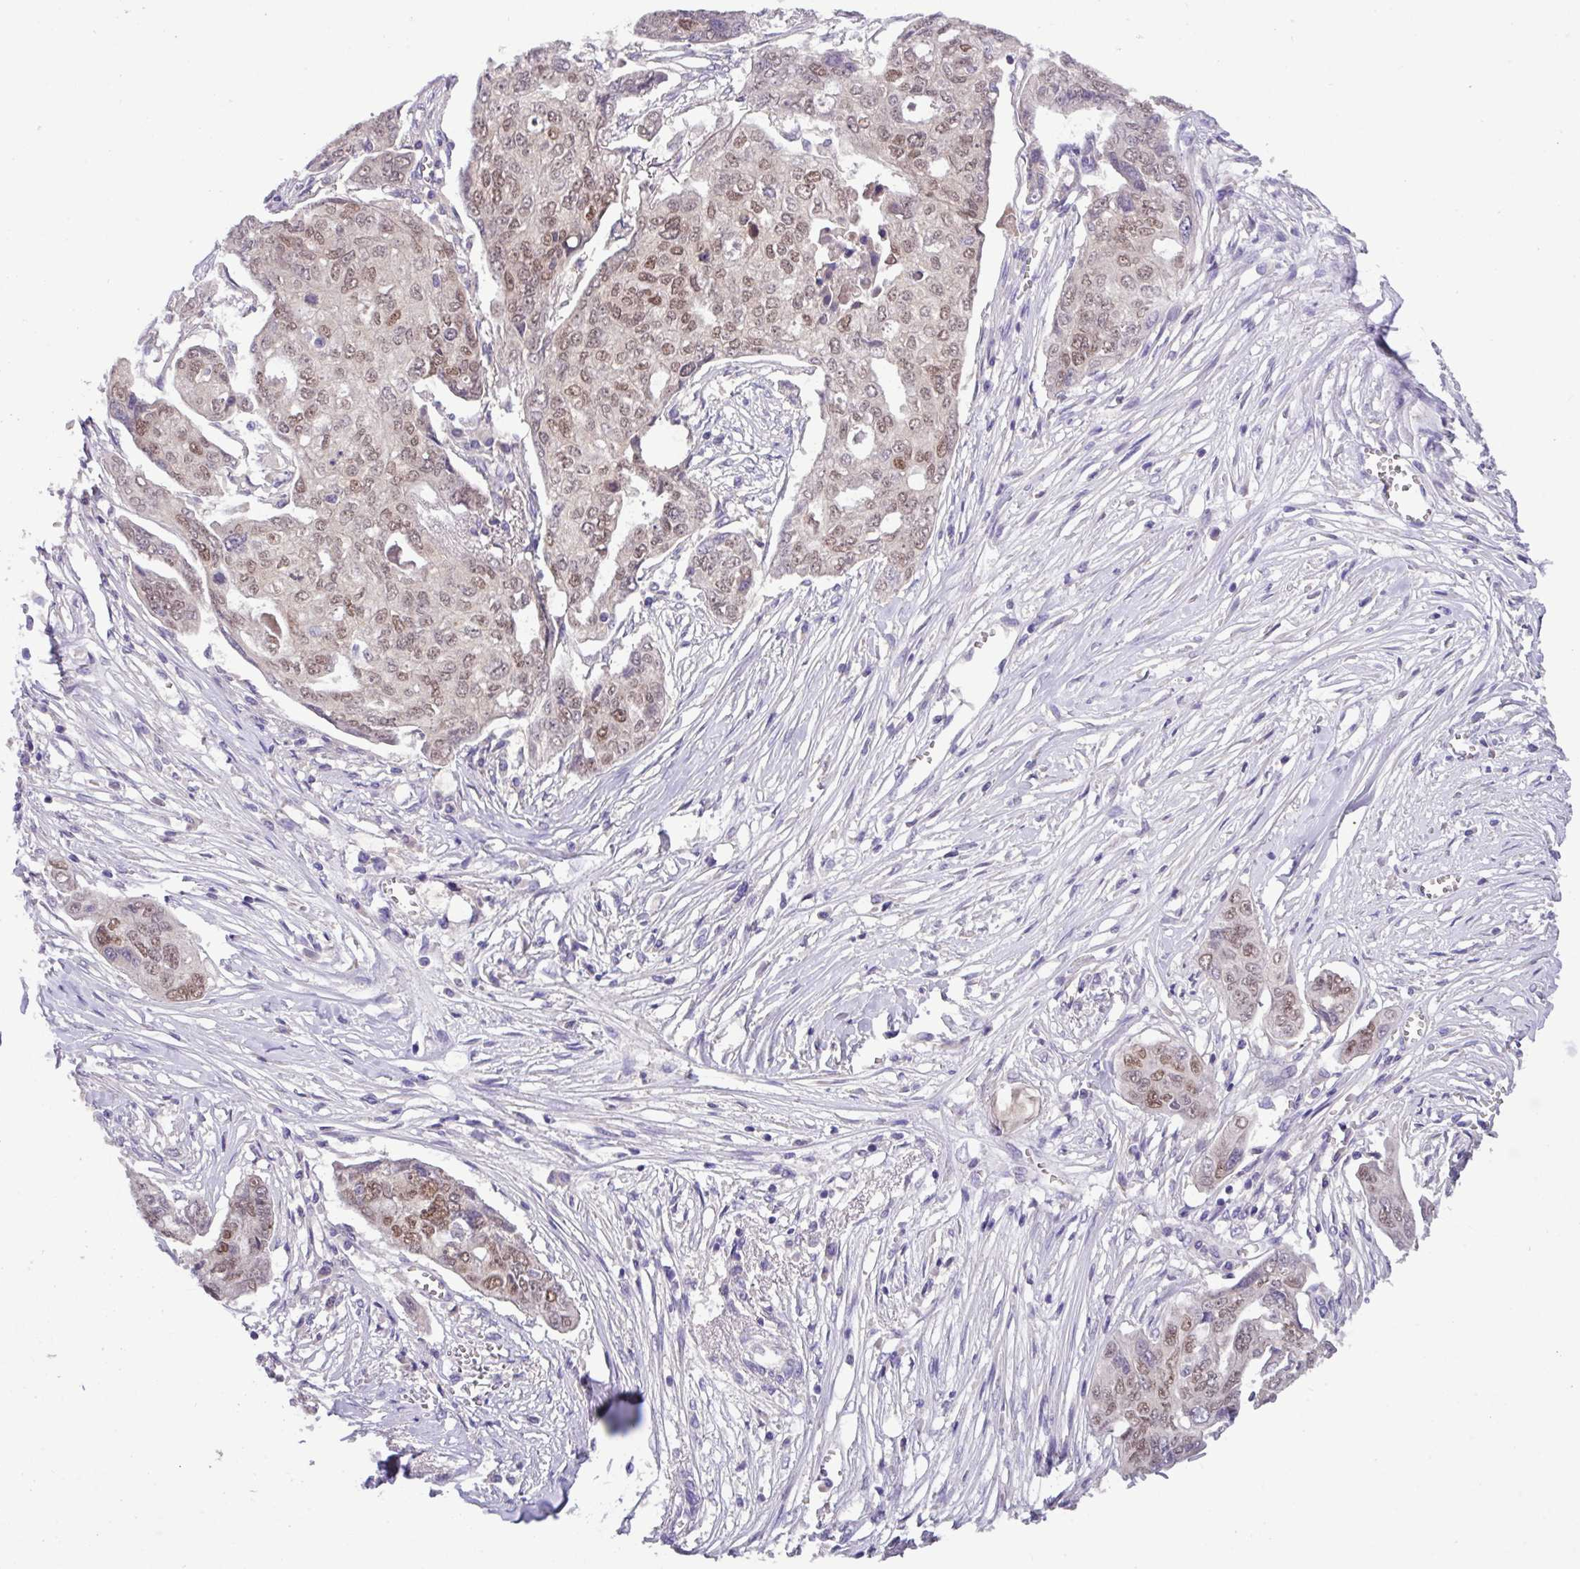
{"staining": {"intensity": "moderate", "quantity": ">75%", "location": "nuclear"}, "tissue": "ovarian cancer", "cell_type": "Tumor cells", "image_type": "cancer", "snomed": [{"axis": "morphology", "description": "Carcinoma, endometroid"}, {"axis": "topography", "description": "Ovary"}], "caption": "IHC micrograph of neoplastic tissue: ovarian cancer (endometroid carcinoma) stained using immunohistochemistry (IHC) reveals medium levels of moderate protein expression localized specifically in the nuclear of tumor cells, appearing as a nuclear brown color.", "gene": "PAX8", "patient": {"sex": "female", "age": 70}}